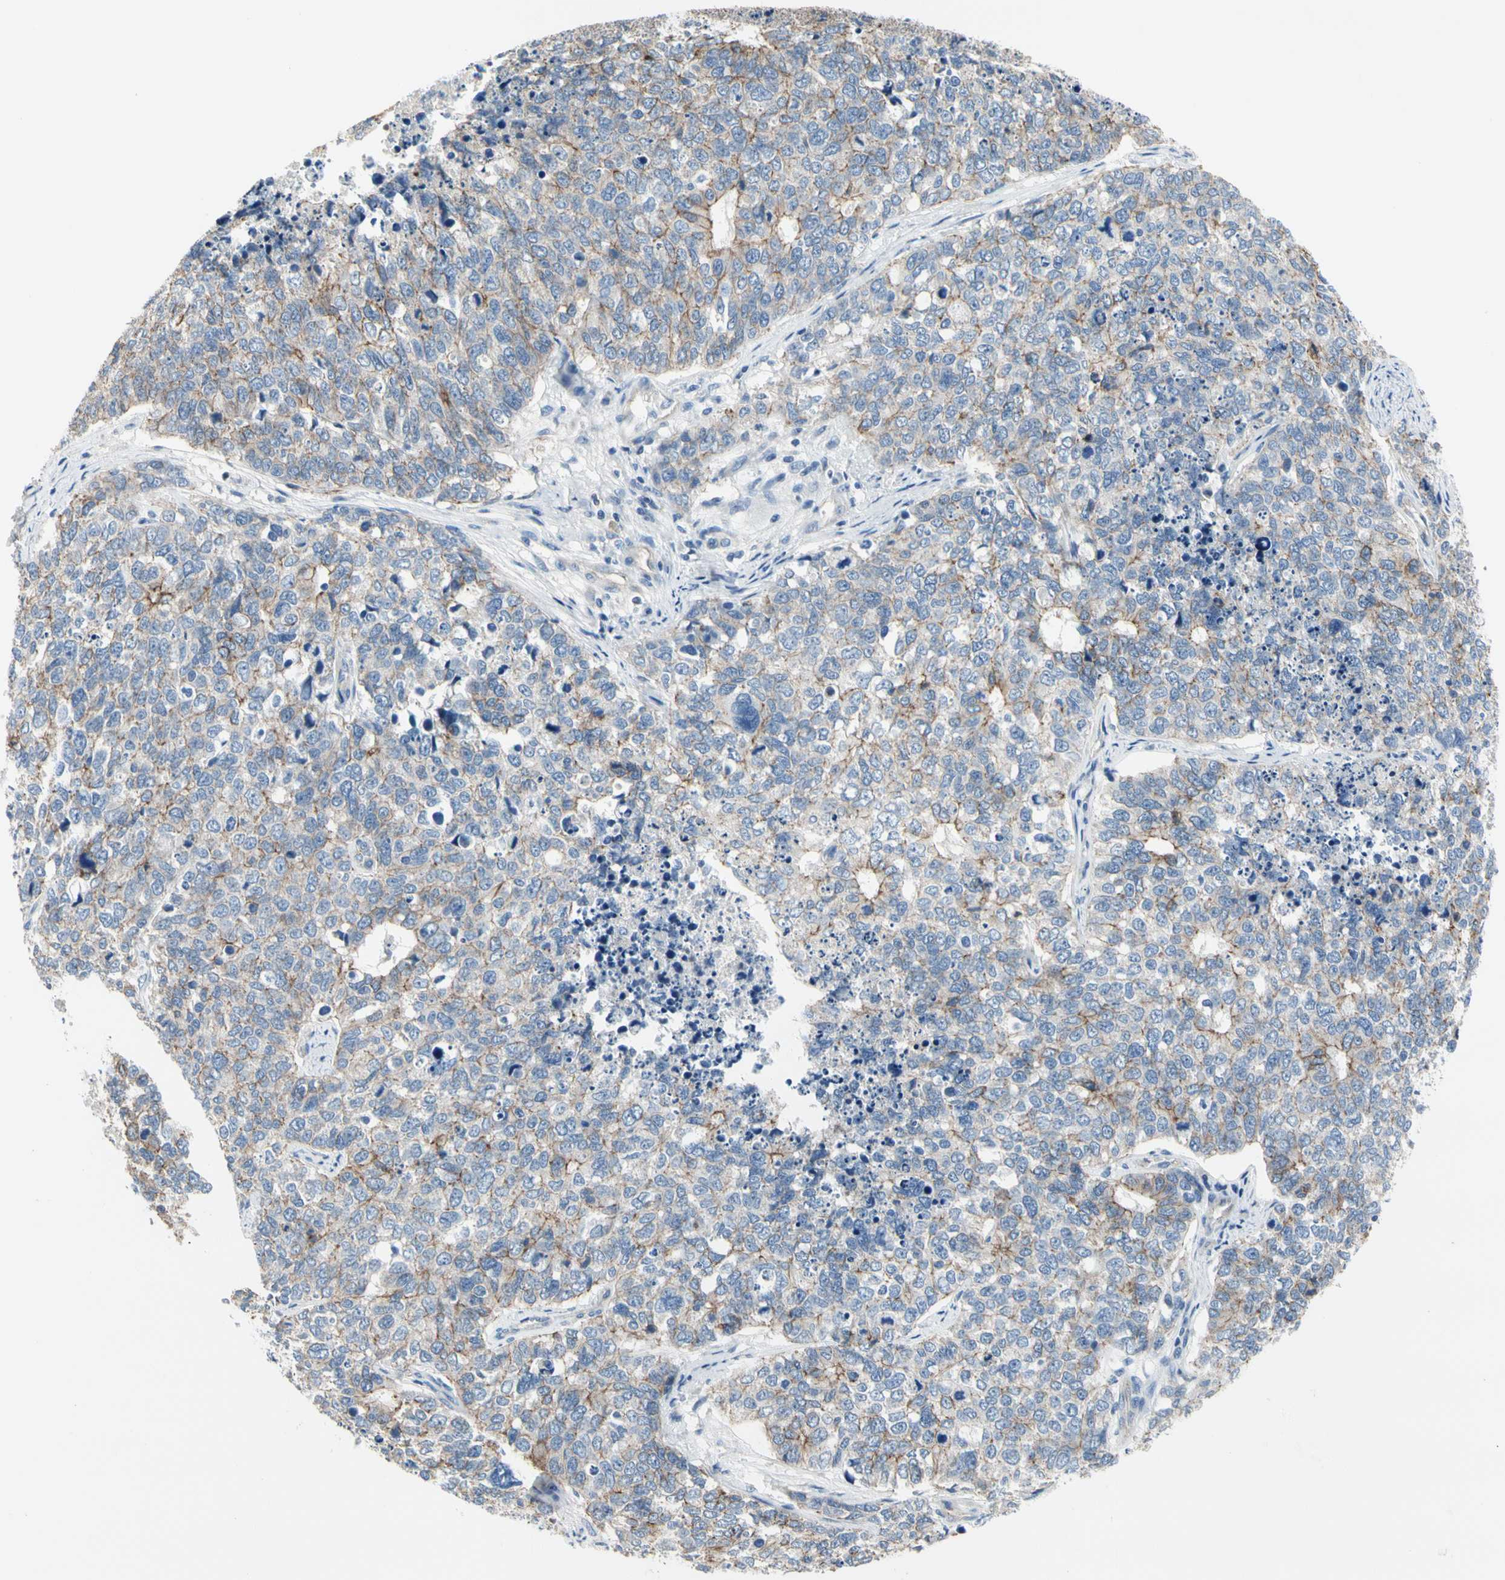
{"staining": {"intensity": "weak", "quantity": "25%-75%", "location": "cytoplasmic/membranous"}, "tissue": "cervical cancer", "cell_type": "Tumor cells", "image_type": "cancer", "snomed": [{"axis": "morphology", "description": "Squamous cell carcinoma, NOS"}, {"axis": "topography", "description": "Cervix"}], "caption": "IHC image of human cervical squamous cell carcinoma stained for a protein (brown), which shows low levels of weak cytoplasmic/membranous expression in approximately 25%-75% of tumor cells.", "gene": "LGR6", "patient": {"sex": "female", "age": 63}}